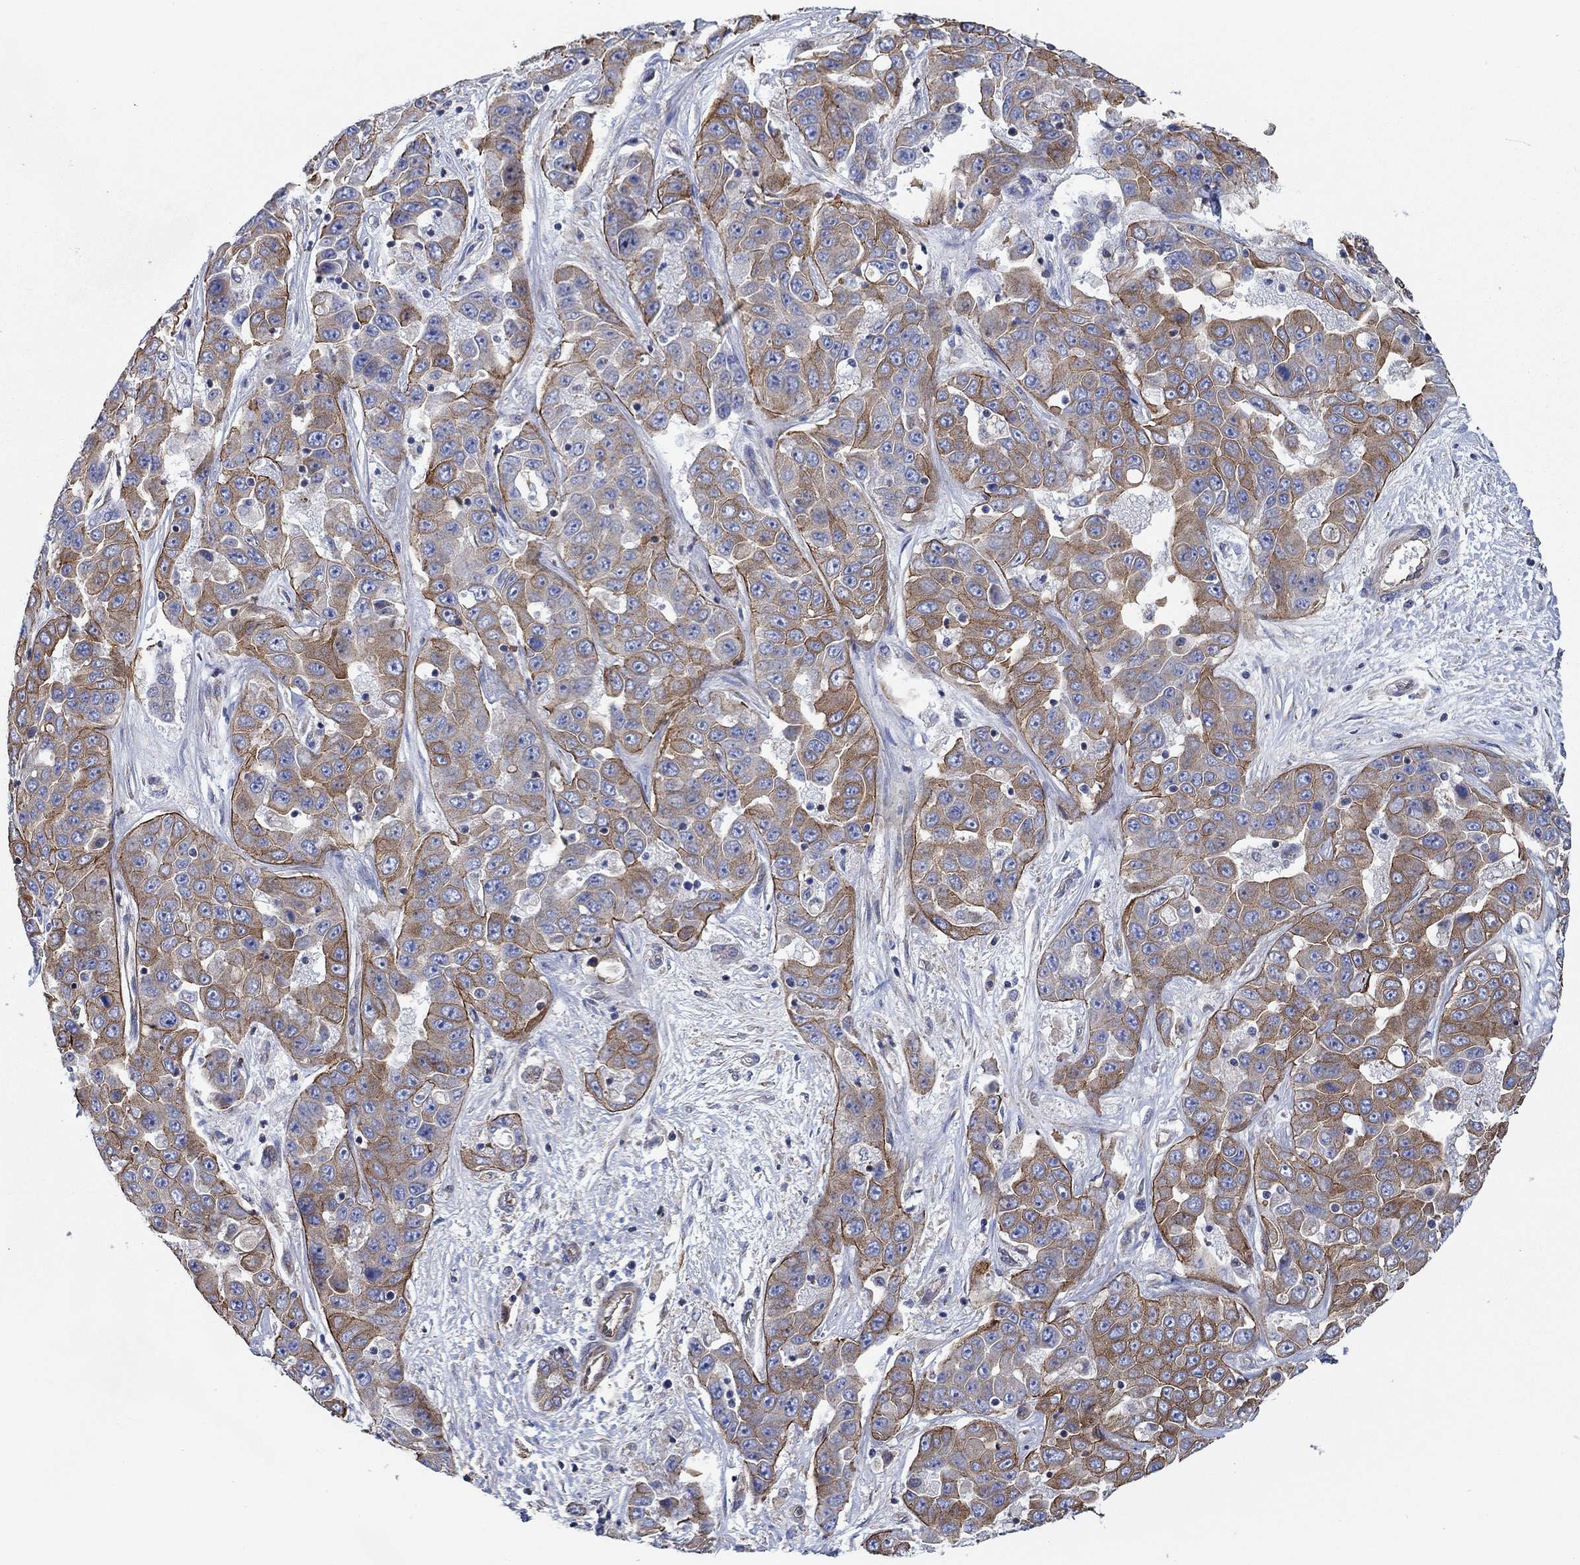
{"staining": {"intensity": "moderate", "quantity": "25%-75%", "location": "cytoplasmic/membranous"}, "tissue": "liver cancer", "cell_type": "Tumor cells", "image_type": "cancer", "snomed": [{"axis": "morphology", "description": "Cholangiocarcinoma"}, {"axis": "topography", "description": "Liver"}], "caption": "Liver cancer tissue demonstrates moderate cytoplasmic/membranous positivity in approximately 25%-75% of tumor cells (IHC, brightfield microscopy, high magnification).", "gene": "FMN1", "patient": {"sex": "female", "age": 52}}